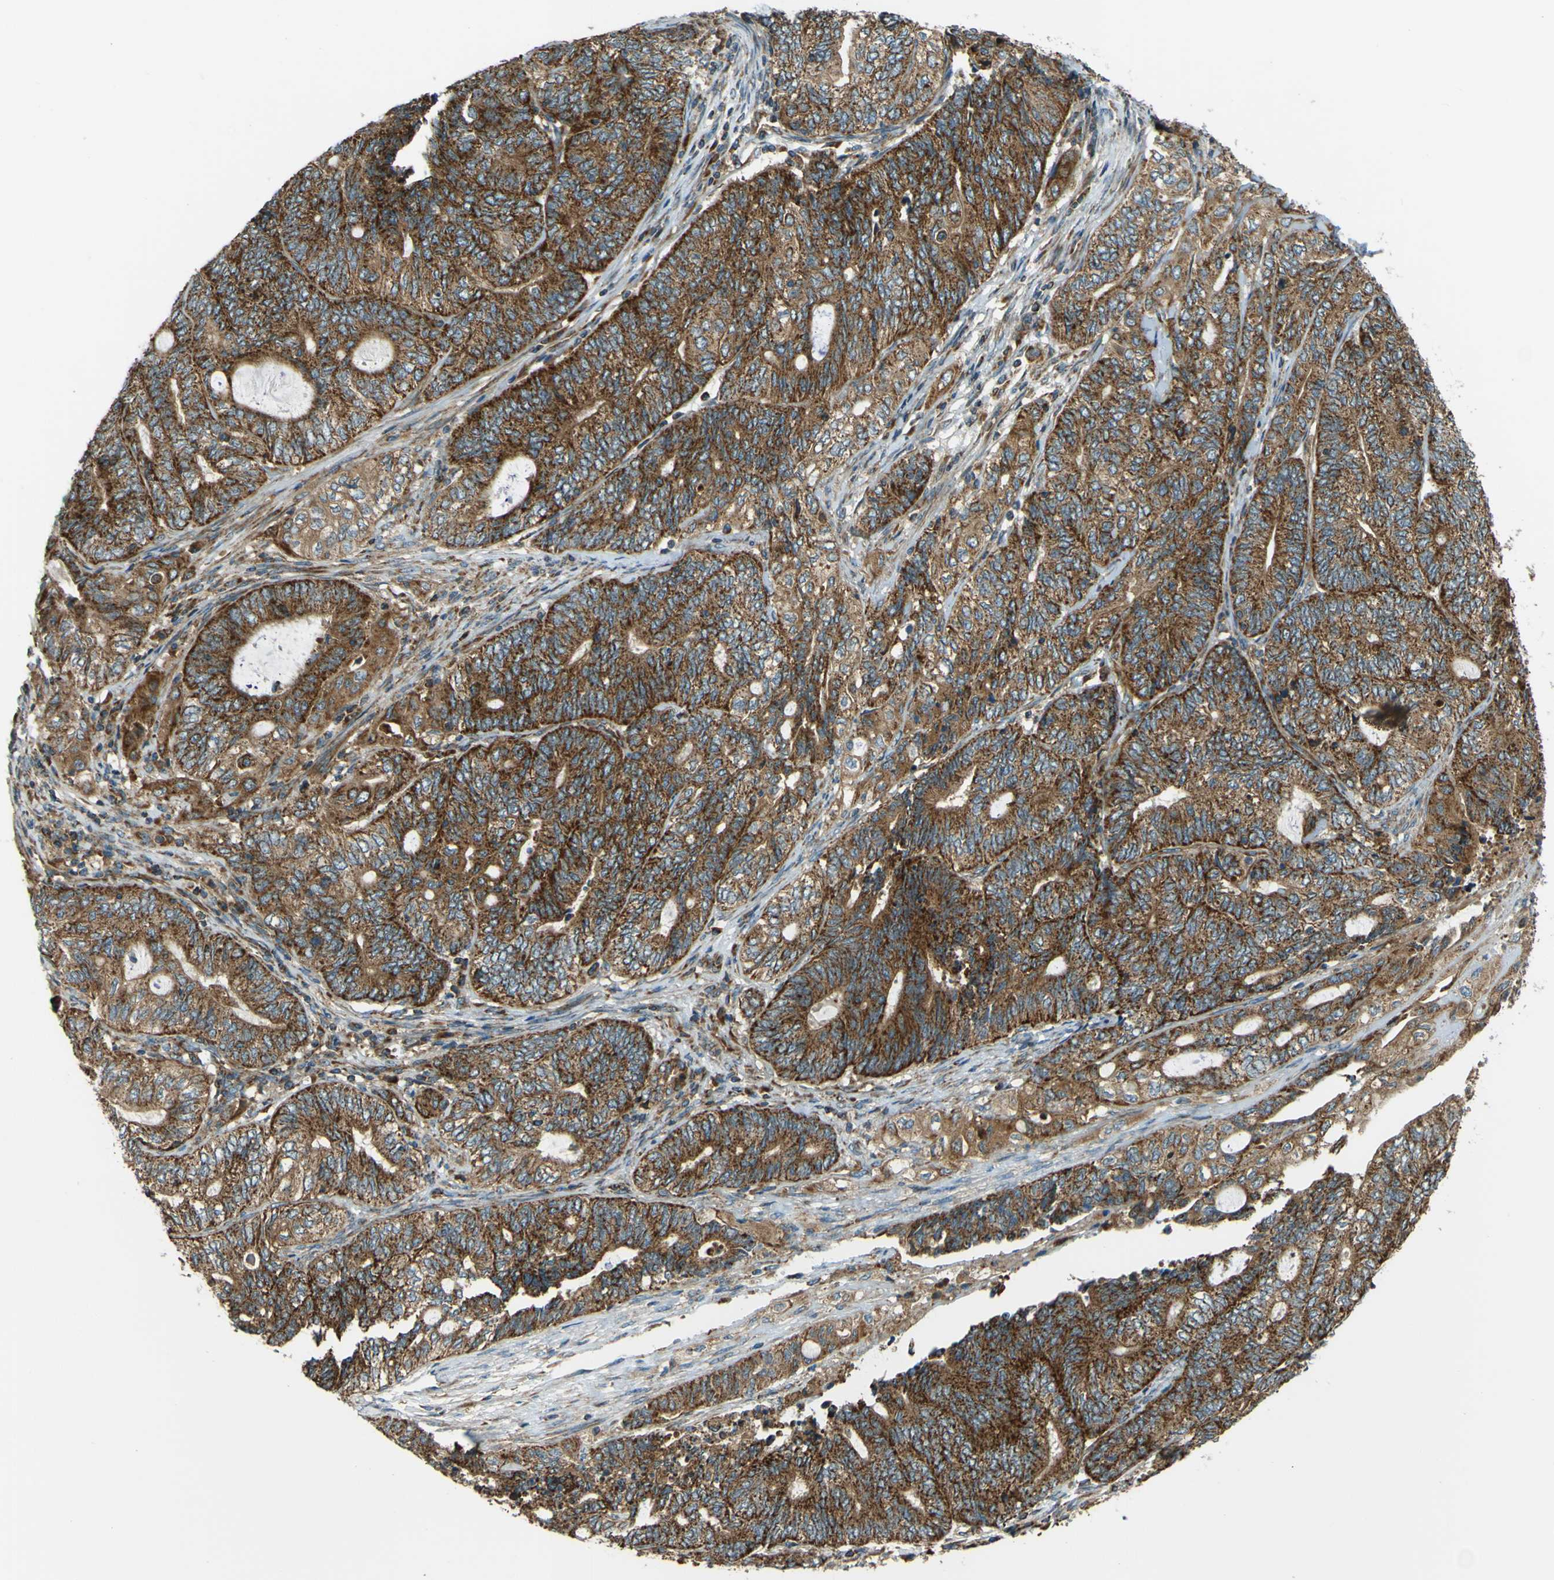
{"staining": {"intensity": "strong", "quantity": ">75%", "location": "cytoplasmic/membranous"}, "tissue": "endometrial cancer", "cell_type": "Tumor cells", "image_type": "cancer", "snomed": [{"axis": "morphology", "description": "Adenocarcinoma, NOS"}, {"axis": "topography", "description": "Uterus"}, {"axis": "topography", "description": "Endometrium"}], "caption": "Approximately >75% of tumor cells in endometrial cancer (adenocarcinoma) exhibit strong cytoplasmic/membranous protein staining as visualized by brown immunohistochemical staining.", "gene": "DNAJC5", "patient": {"sex": "female", "age": 70}}